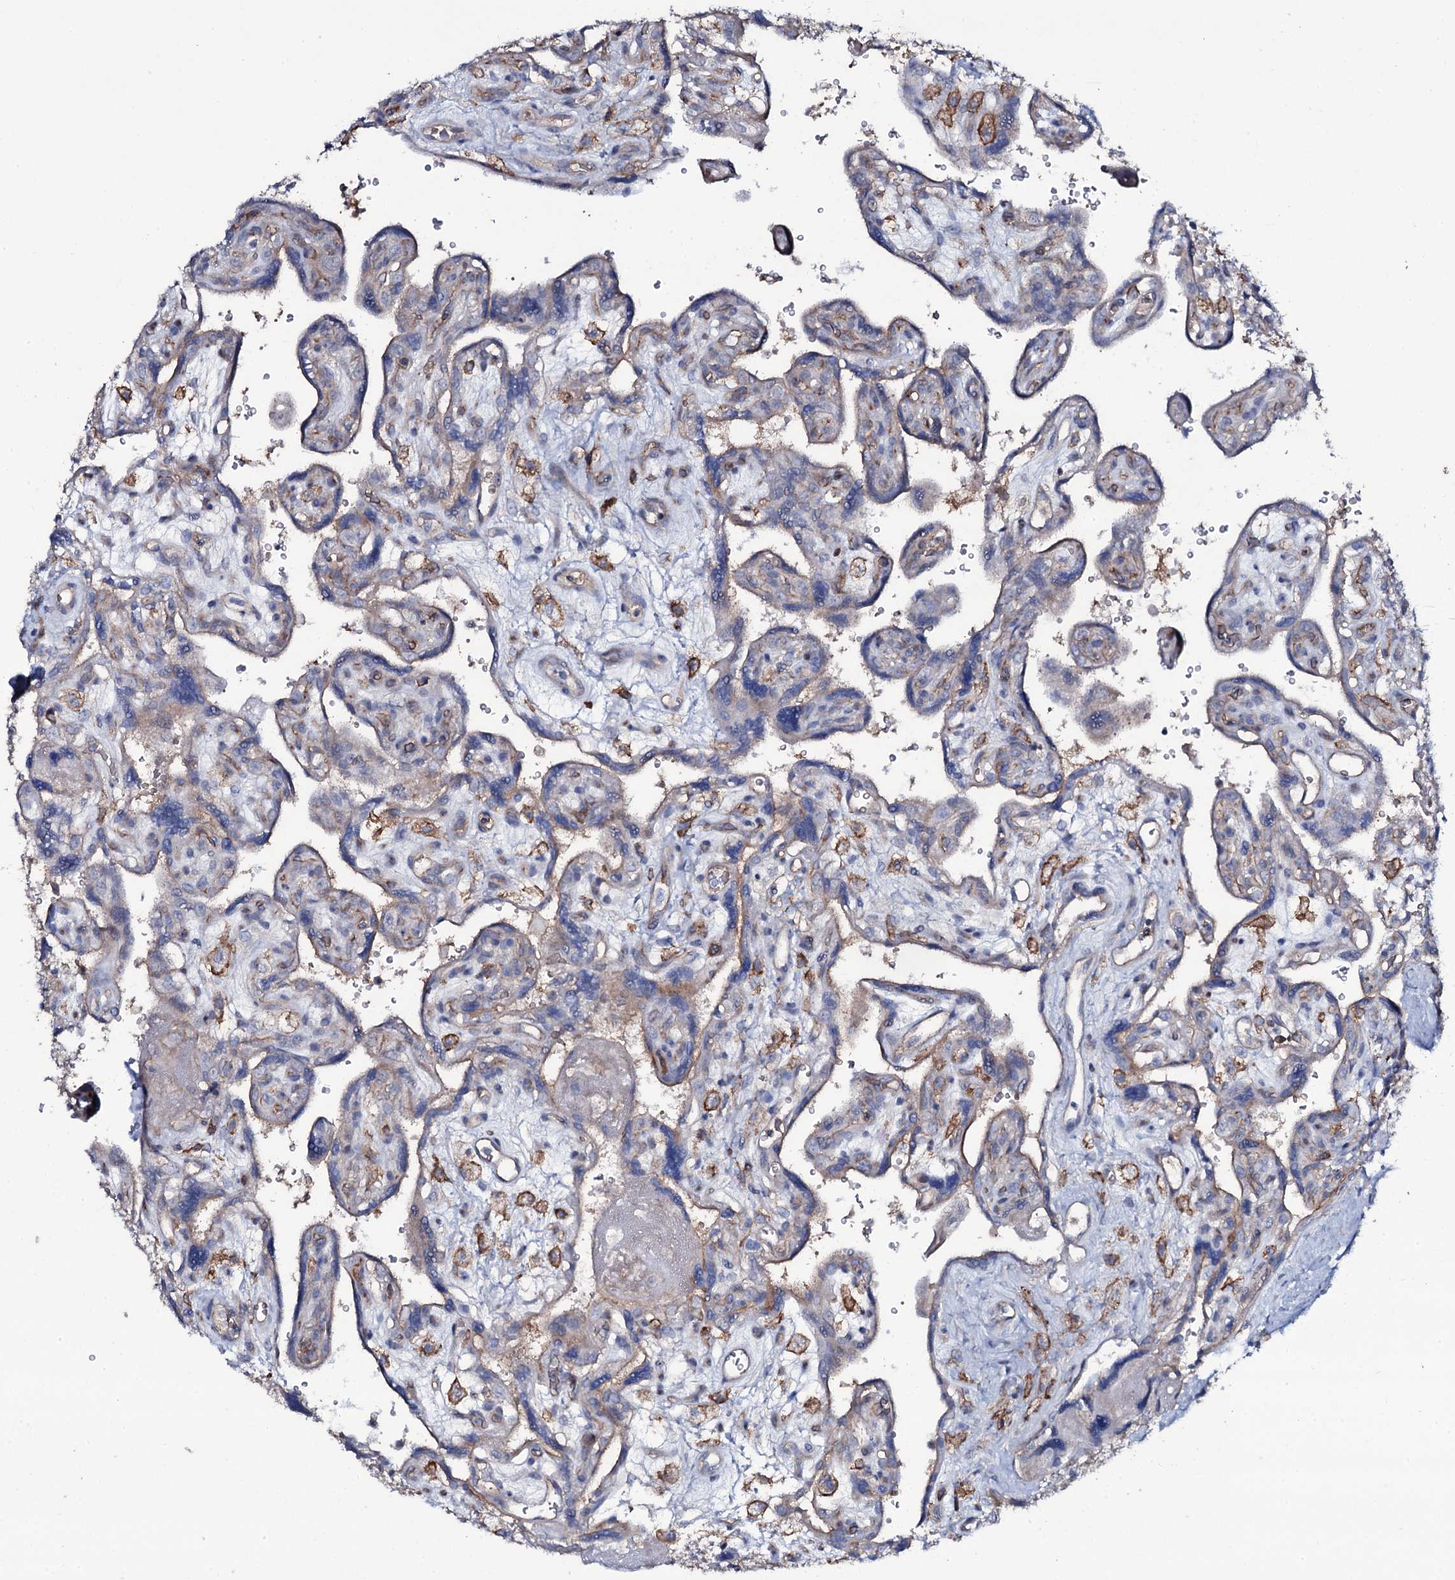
{"staining": {"intensity": "strong", "quantity": ">75%", "location": "cytoplasmic/membranous"}, "tissue": "placenta", "cell_type": "Decidual cells", "image_type": "normal", "snomed": [{"axis": "morphology", "description": "Normal tissue, NOS"}, {"axis": "topography", "description": "Placenta"}], "caption": "Protein staining of benign placenta shows strong cytoplasmic/membranous staining in about >75% of decidual cells.", "gene": "SNAP23", "patient": {"sex": "female", "age": 39}}